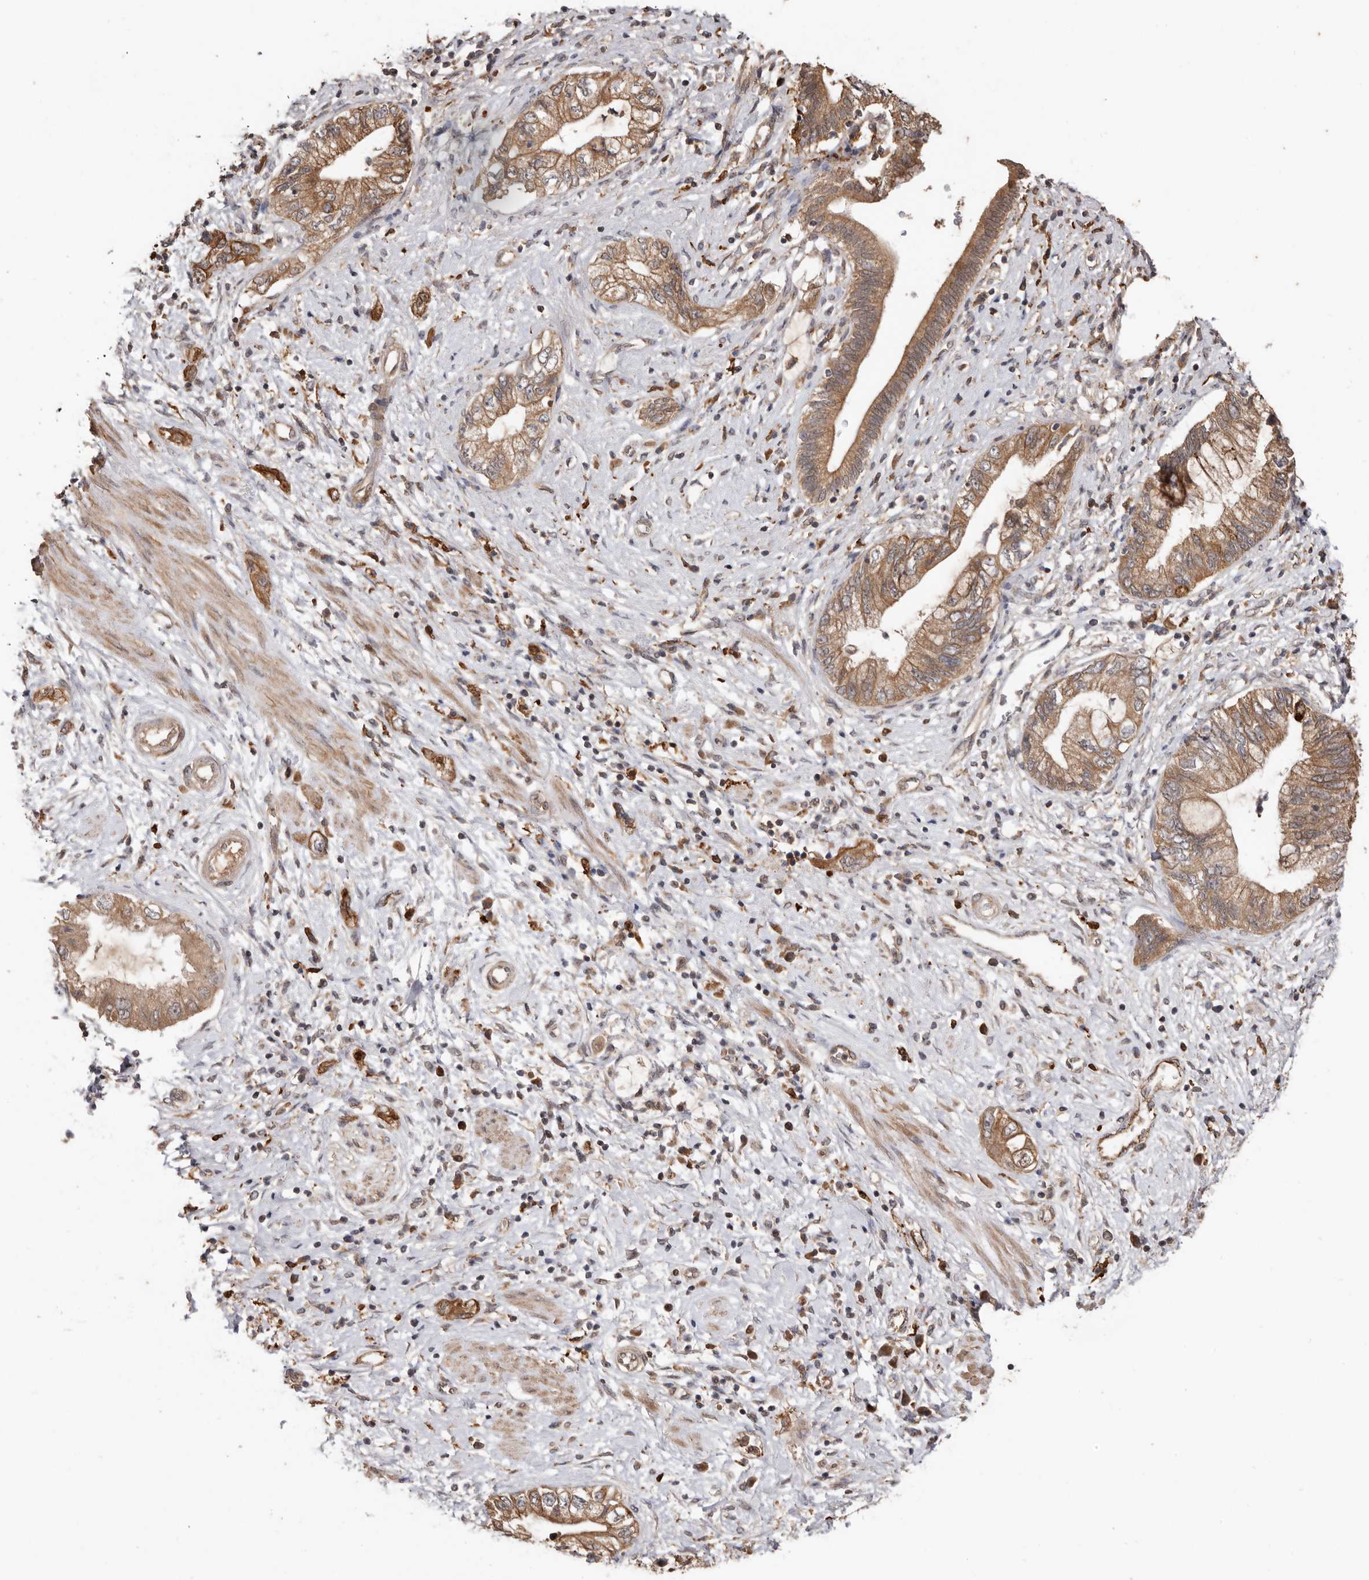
{"staining": {"intensity": "moderate", "quantity": ">75%", "location": "cytoplasmic/membranous"}, "tissue": "pancreatic cancer", "cell_type": "Tumor cells", "image_type": "cancer", "snomed": [{"axis": "morphology", "description": "Adenocarcinoma, NOS"}, {"axis": "topography", "description": "Pancreas"}], "caption": "Pancreatic cancer was stained to show a protein in brown. There is medium levels of moderate cytoplasmic/membranous staining in approximately >75% of tumor cells. The staining is performed using DAB (3,3'-diaminobenzidine) brown chromogen to label protein expression. The nuclei are counter-stained blue using hematoxylin.", "gene": "RSPO2", "patient": {"sex": "female", "age": 73}}